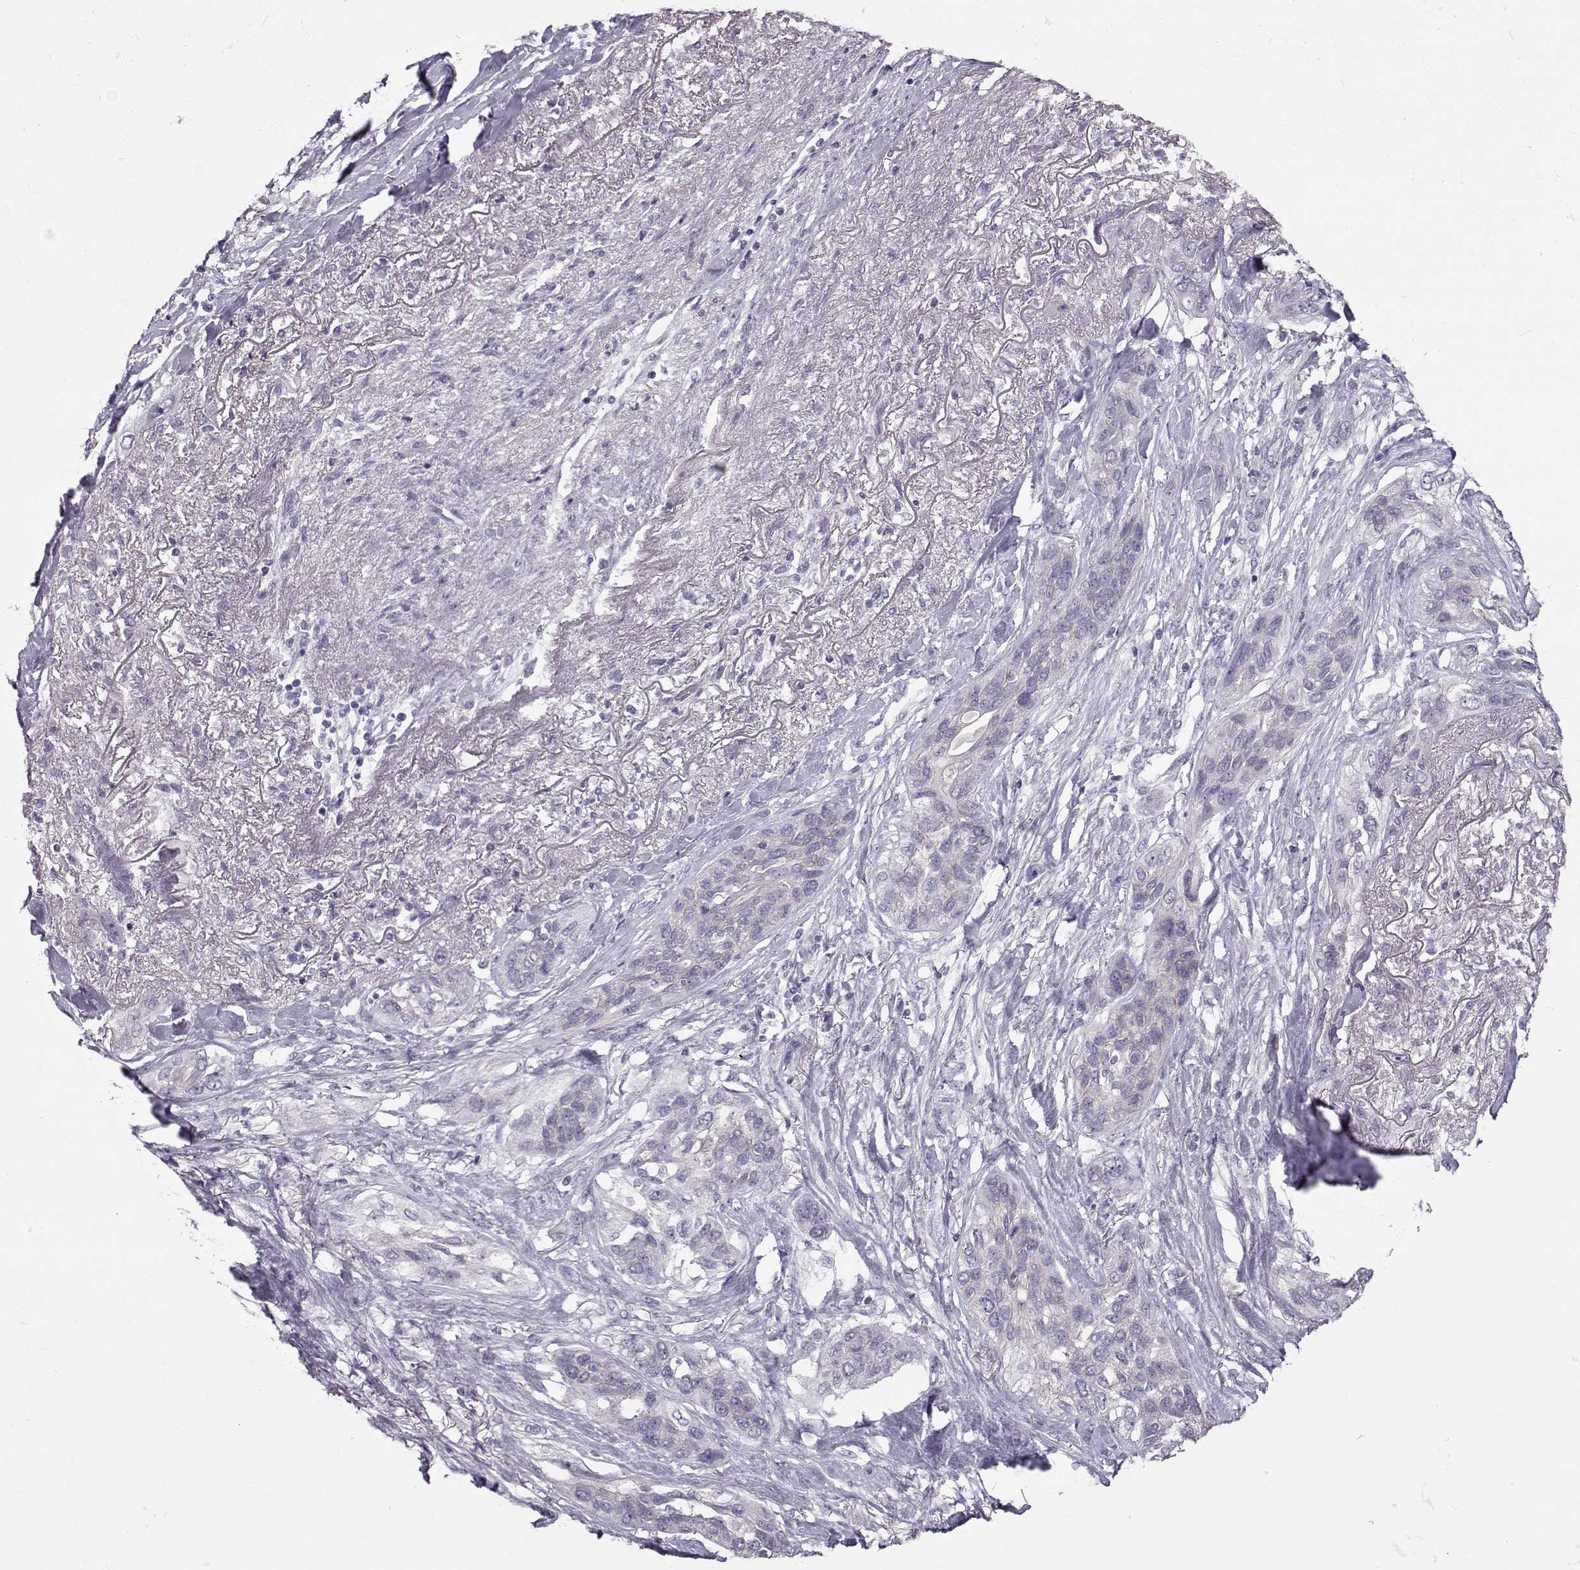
{"staining": {"intensity": "negative", "quantity": "none", "location": "none"}, "tissue": "lung cancer", "cell_type": "Tumor cells", "image_type": "cancer", "snomed": [{"axis": "morphology", "description": "Squamous cell carcinoma, NOS"}, {"axis": "topography", "description": "Lung"}], "caption": "Protein analysis of lung cancer shows no significant staining in tumor cells.", "gene": "GRK1", "patient": {"sex": "female", "age": 70}}